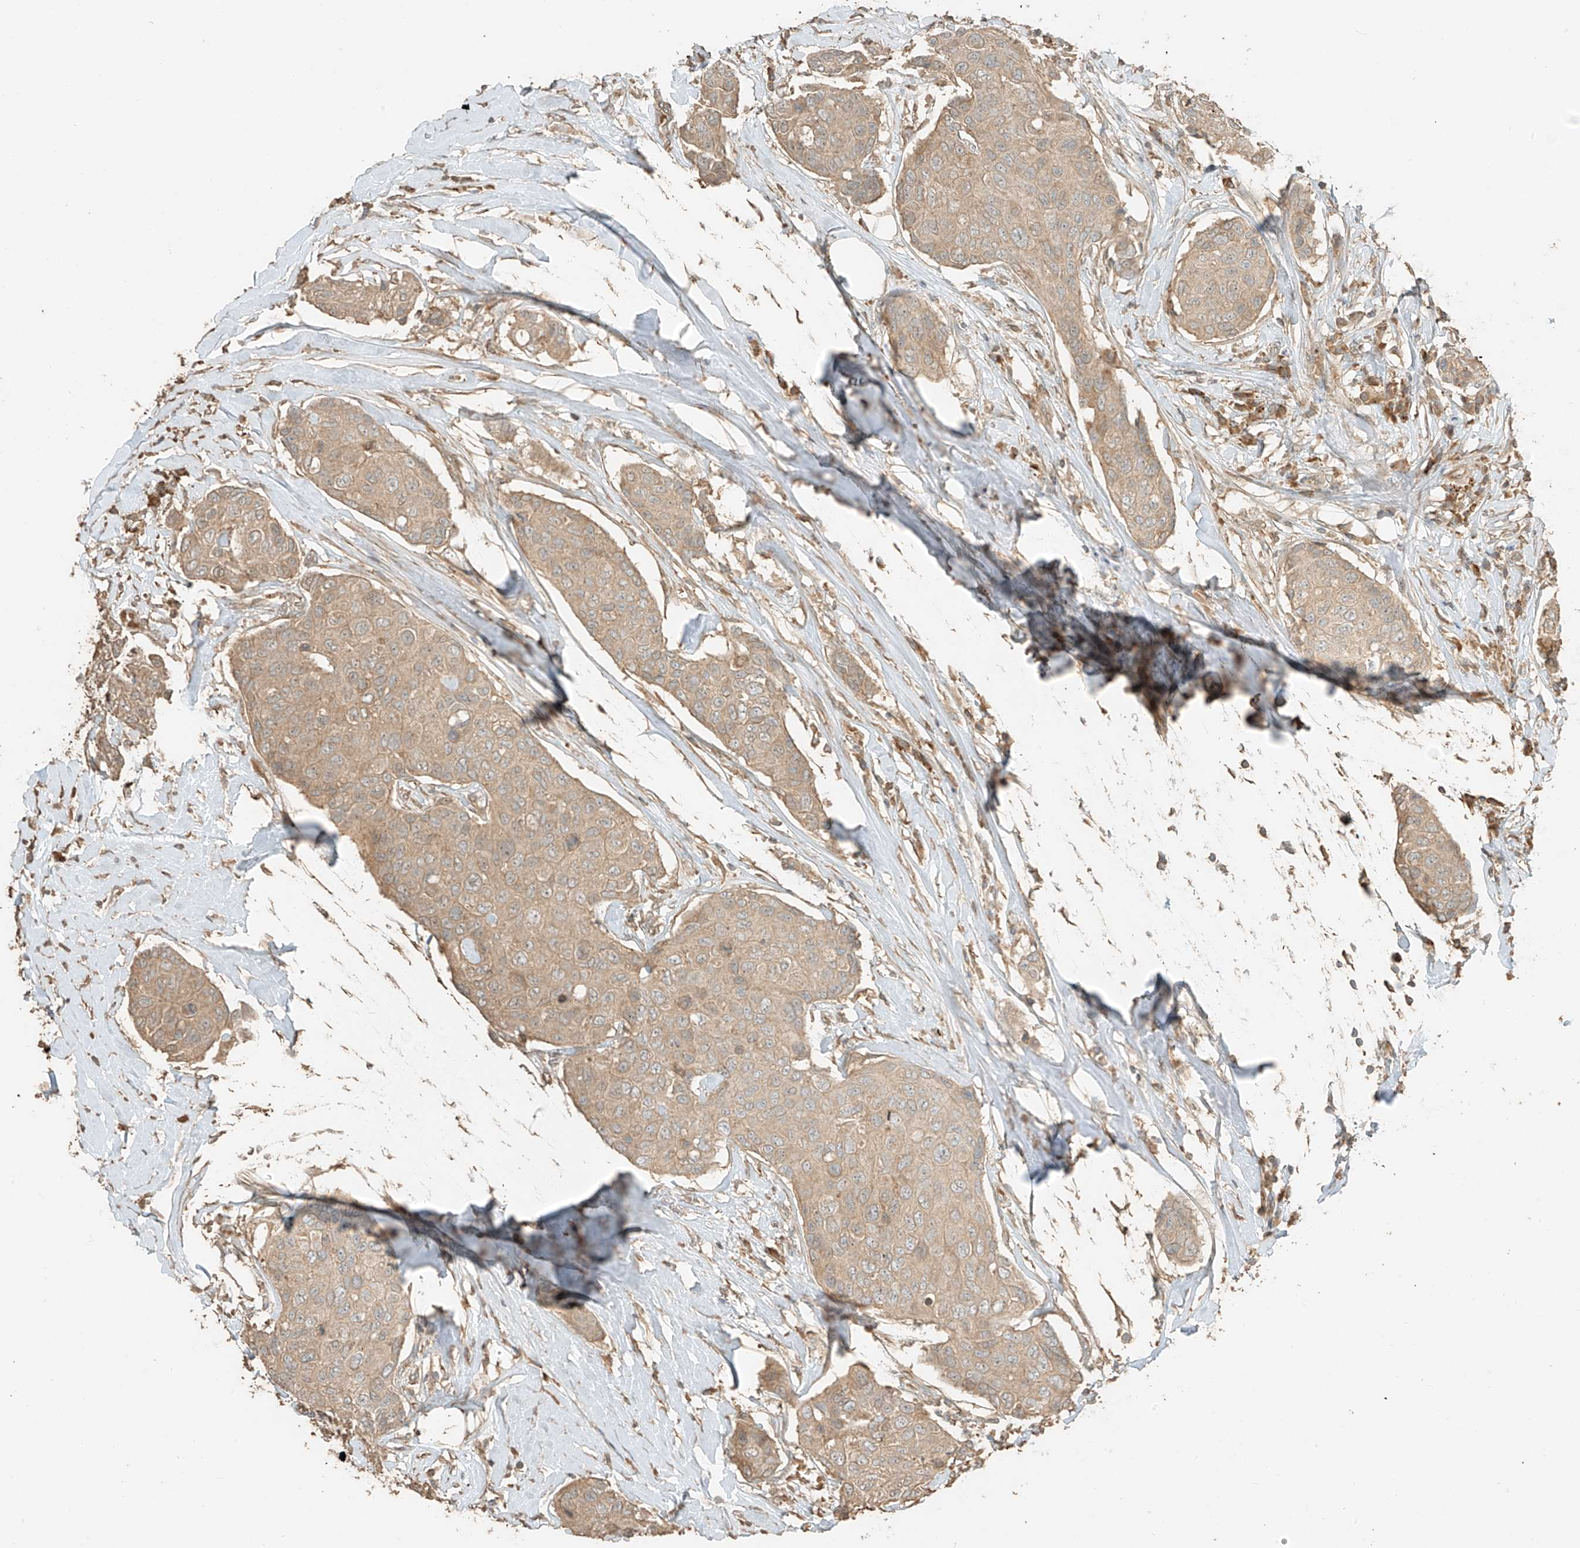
{"staining": {"intensity": "weak", "quantity": ">75%", "location": "cytoplasmic/membranous"}, "tissue": "breast cancer", "cell_type": "Tumor cells", "image_type": "cancer", "snomed": [{"axis": "morphology", "description": "Duct carcinoma"}, {"axis": "topography", "description": "Breast"}], "caption": "Immunohistochemical staining of breast cancer exhibits weak cytoplasmic/membranous protein expression in about >75% of tumor cells. The protein of interest is shown in brown color, while the nuclei are stained blue.", "gene": "RFTN2", "patient": {"sex": "female", "age": 80}}